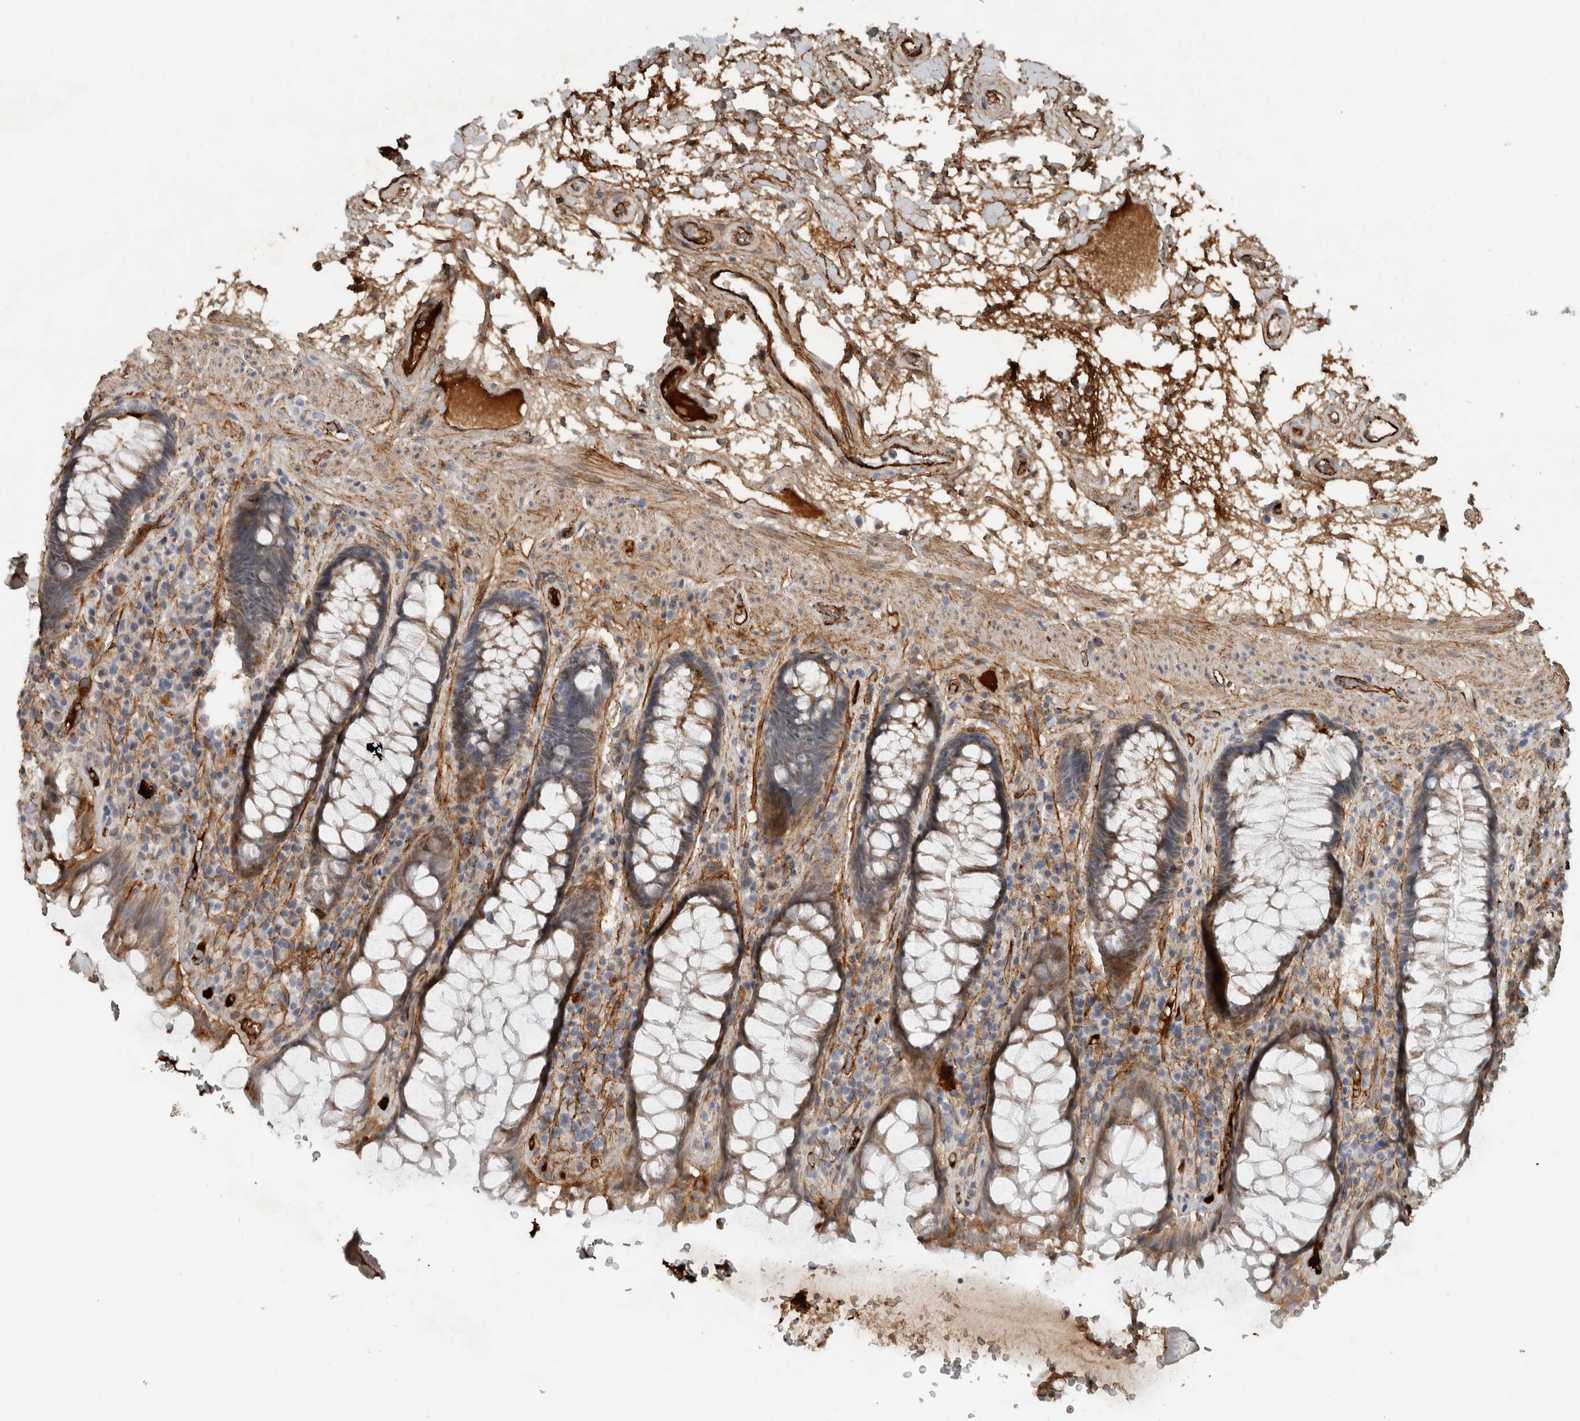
{"staining": {"intensity": "moderate", "quantity": "<25%", "location": "cytoplasmic/membranous"}, "tissue": "rectum", "cell_type": "Glandular cells", "image_type": "normal", "snomed": [{"axis": "morphology", "description": "Normal tissue, NOS"}, {"axis": "topography", "description": "Rectum"}], "caption": "Glandular cells demonstrate low levels of moderate cytoplasmic/membranous positivity in approximately <25% of cells in unremarkable human rectum. (DAB IHC, brown staining for protein, blue staining for nuclei).", "gene": "FN1", "patient": {"sex": "male", "age": 64}}